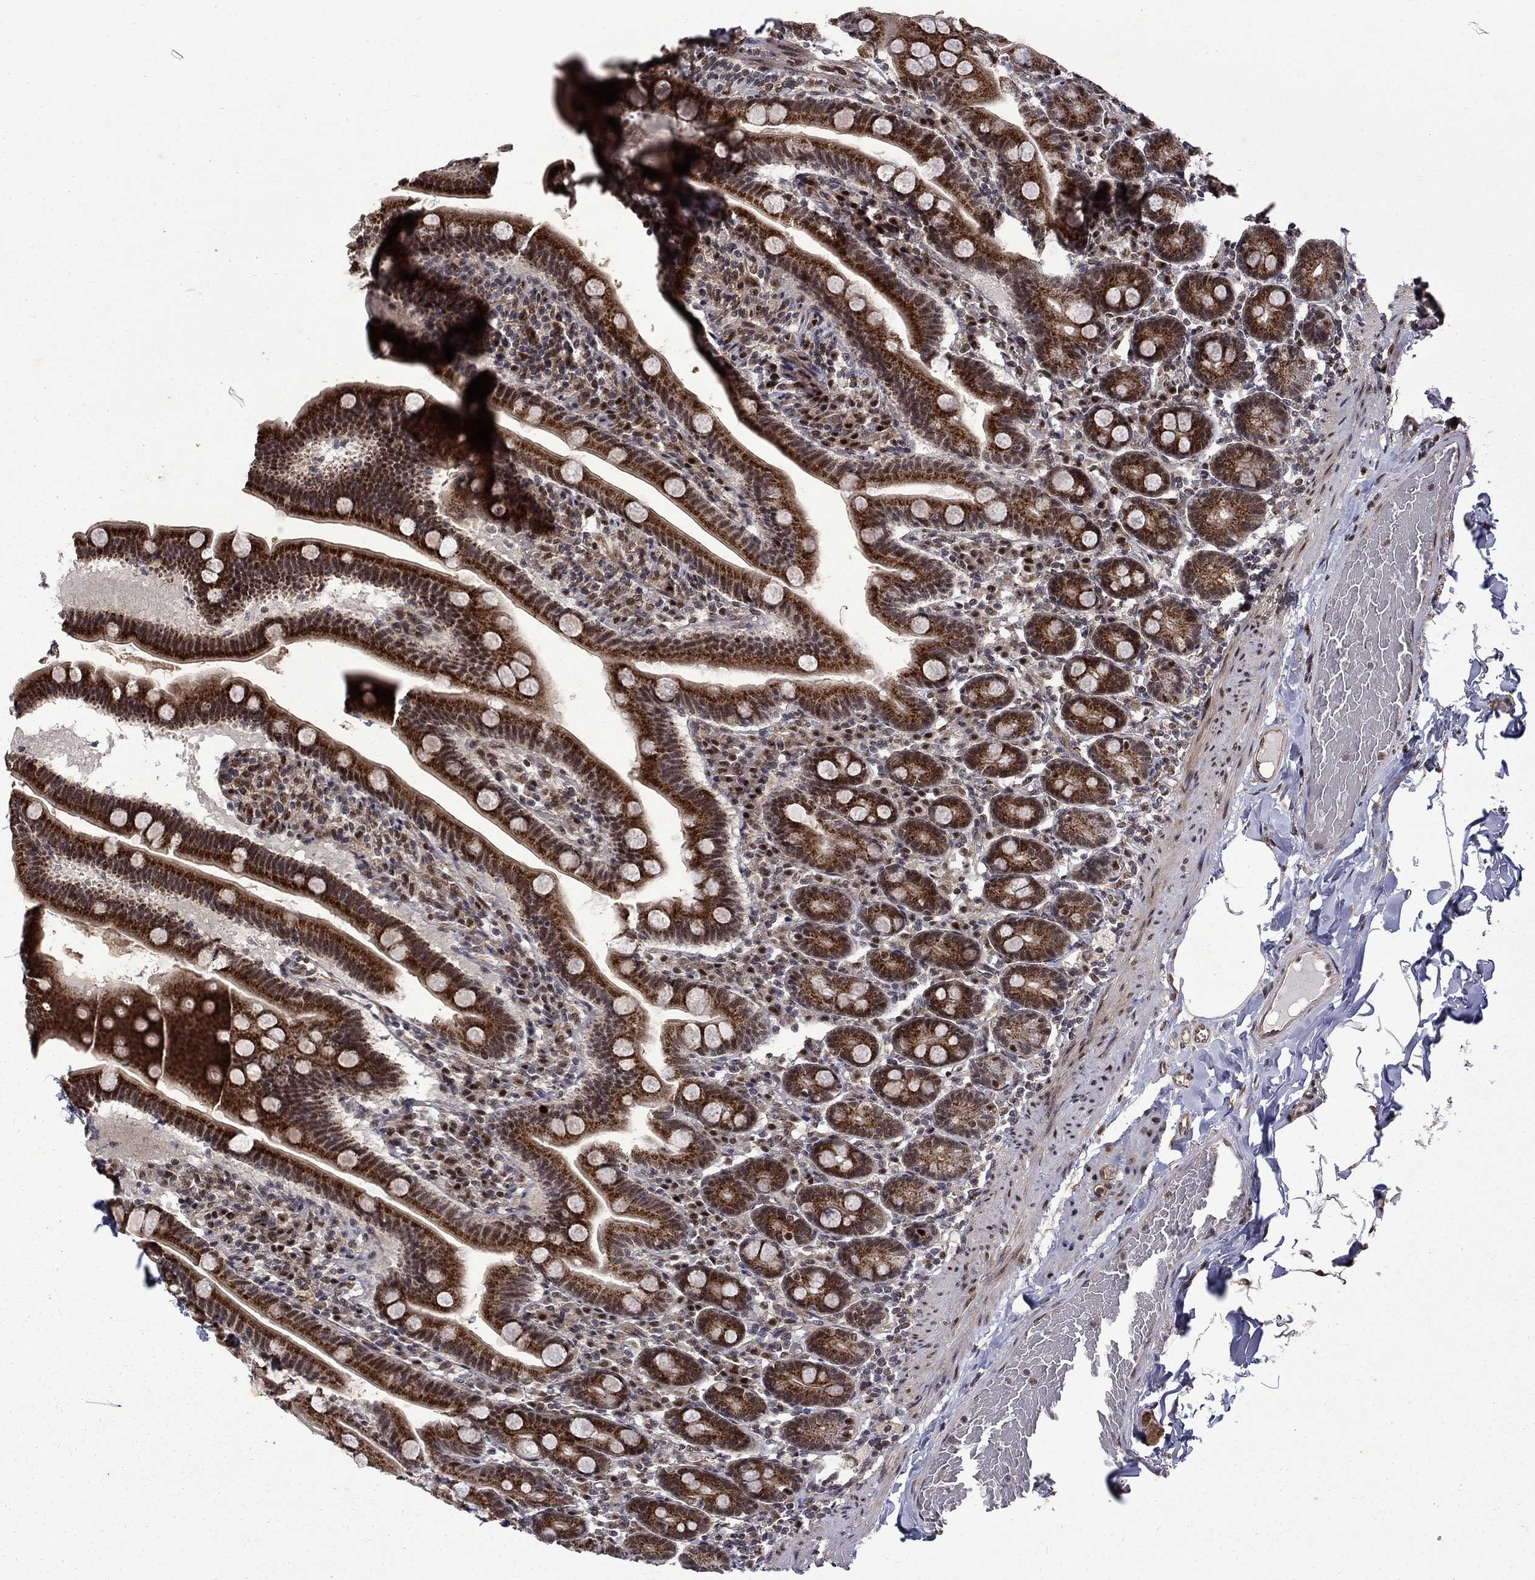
{"staining": {"intensity": "moderate", "quantity": ">75%", "location": "cytoplasmic/membranous"}, "tissue": "small intestine", "cell_type": "Glandular cells", "image_type": "normal", "snomed": [{"axis": "morphology", "description": "Normal tissue, NOS"}, {"axis": "topography", "description": "Small intestine"}], "caption": "Benign small intestine shows moderate cytoplasmic/membranous positivity in approximately >75% of glandular cells, visualized by immunohistochemistry.", "gene": "KPNA3", "patient": {"sex": "male", "age": 66}}